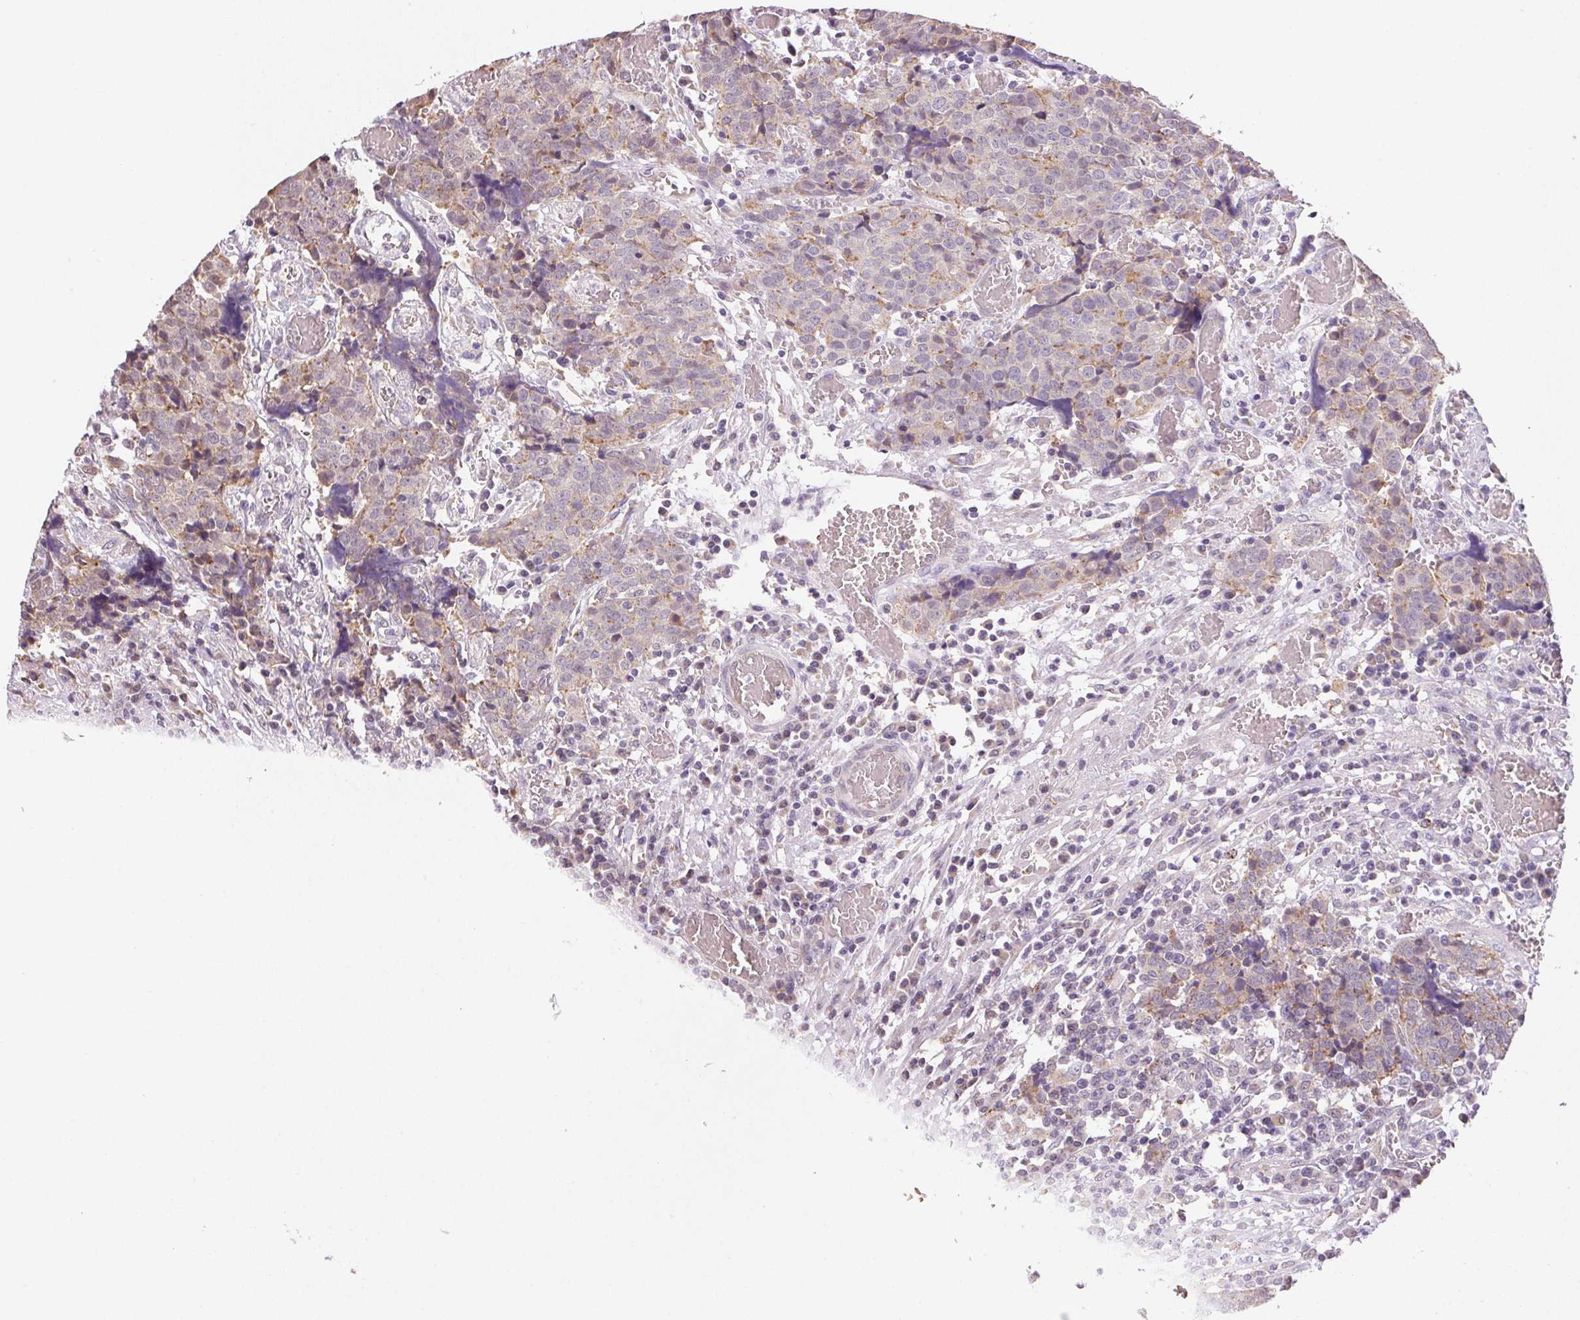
{"staining": {"intensity": "weak", "quantity": "<25%", "location": "cytoplasmic/membranous"}, "tissue": "prostate cancer", "cell_type": "Tumor cells", "image_type": "cancer", "snomed": [{"axis": "morphology", "description": "Adenocarcinoma, High grade"}, {"axis": "topography", "description": "Prostate and seminal vesicle, NOS"}], "caption": "Adenocarcinoma (high-grade) (prostate) stained for a protein using immunohistochemistry demonstrates no expression tumor cells.", "gene": "METTL13", "patient": {"sex": "male", "age": 60}}